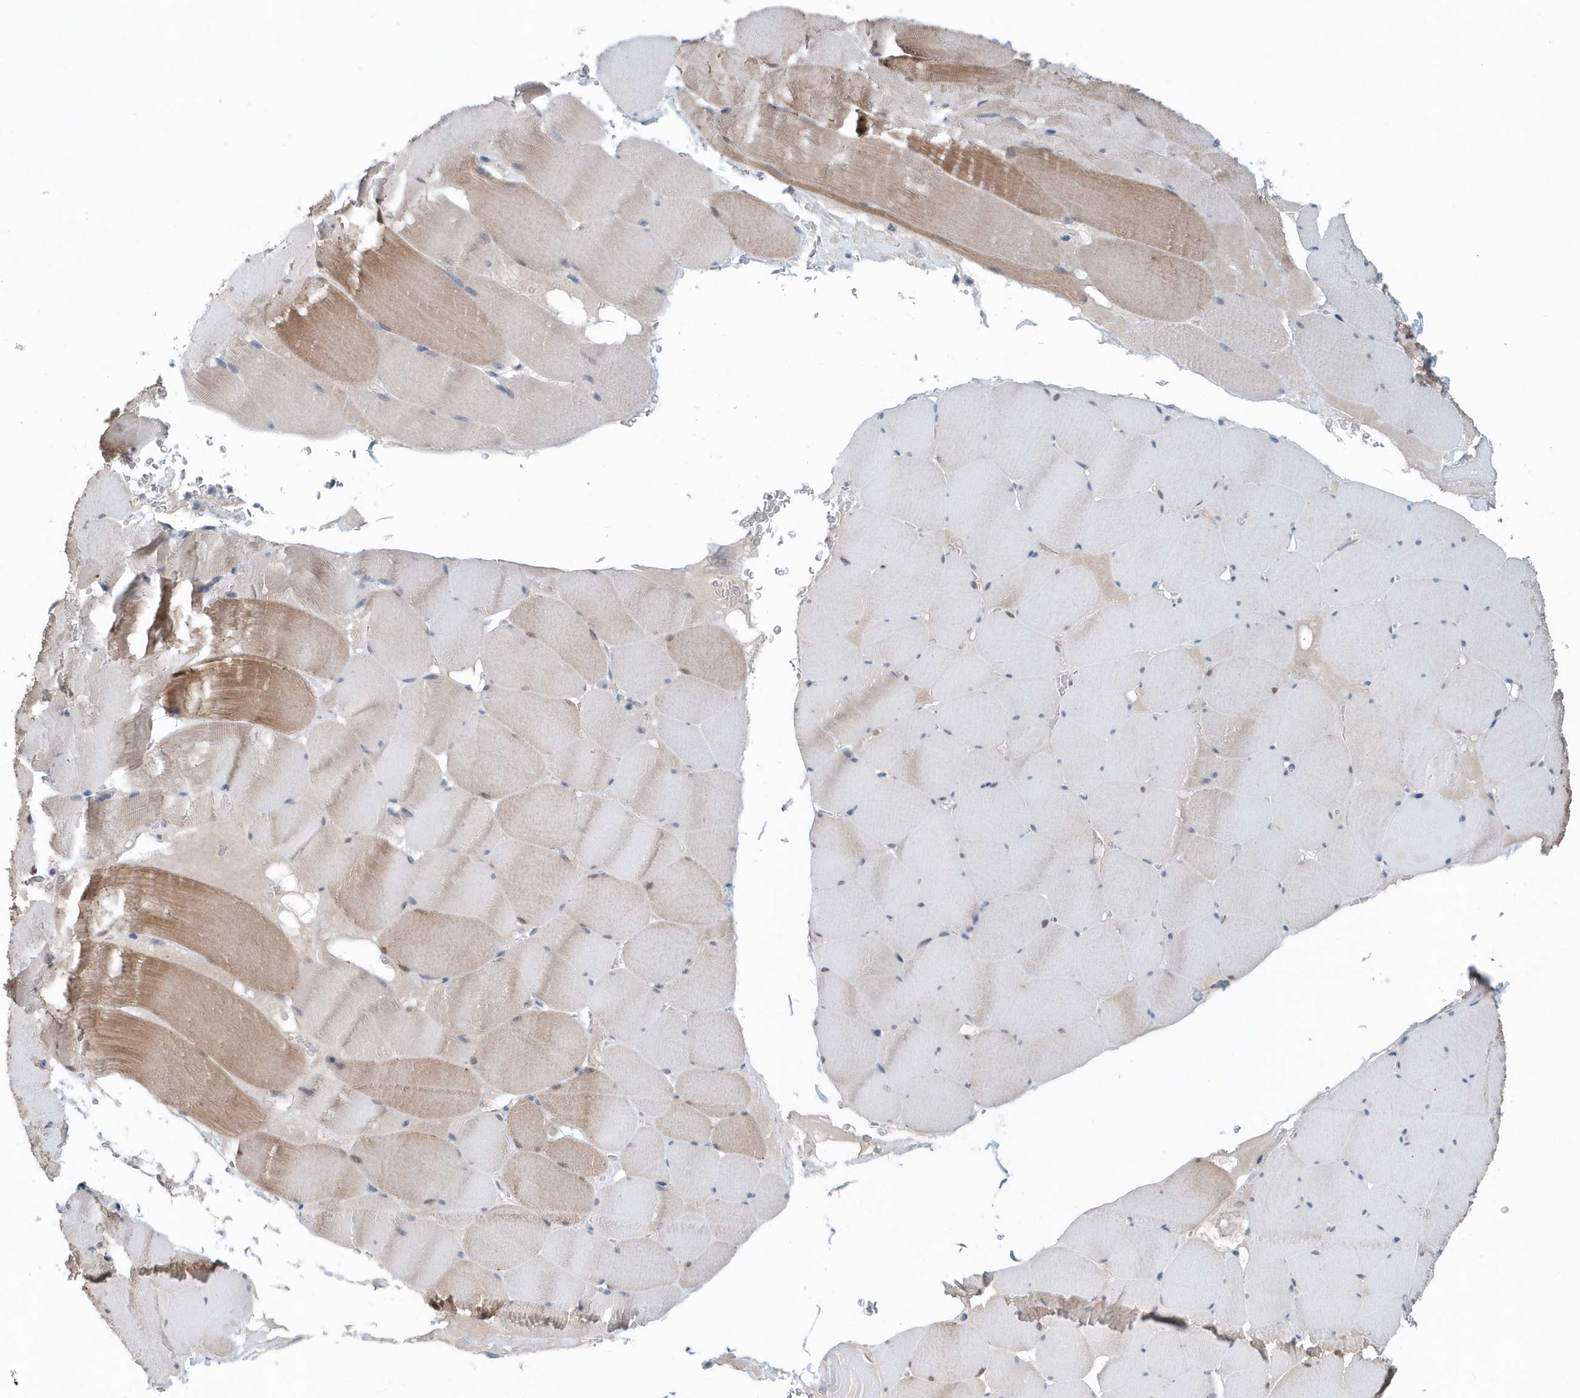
{"staining": {"intensity": "moderate", "quantity": "25%-75%", "location": "cytoplasmic/membranous"}, "tissue": "skeletal muscle", "cell_type": "Myocytes", "image_type": "normal", "snomed": [{"axis": "morphology", "description": "Normal tissue, NOS"}, {"axis": "topography", "description": "Skeletal muscle"}], "caption": "Immunohistochemical staining of normal human skeletal muscle reveals moderate cytoplasmic/membranous protein positivity in approximately 25%-75% of myocytes.", "gene": "PFN2", "patient": {"sex": "male", "age": 62}}